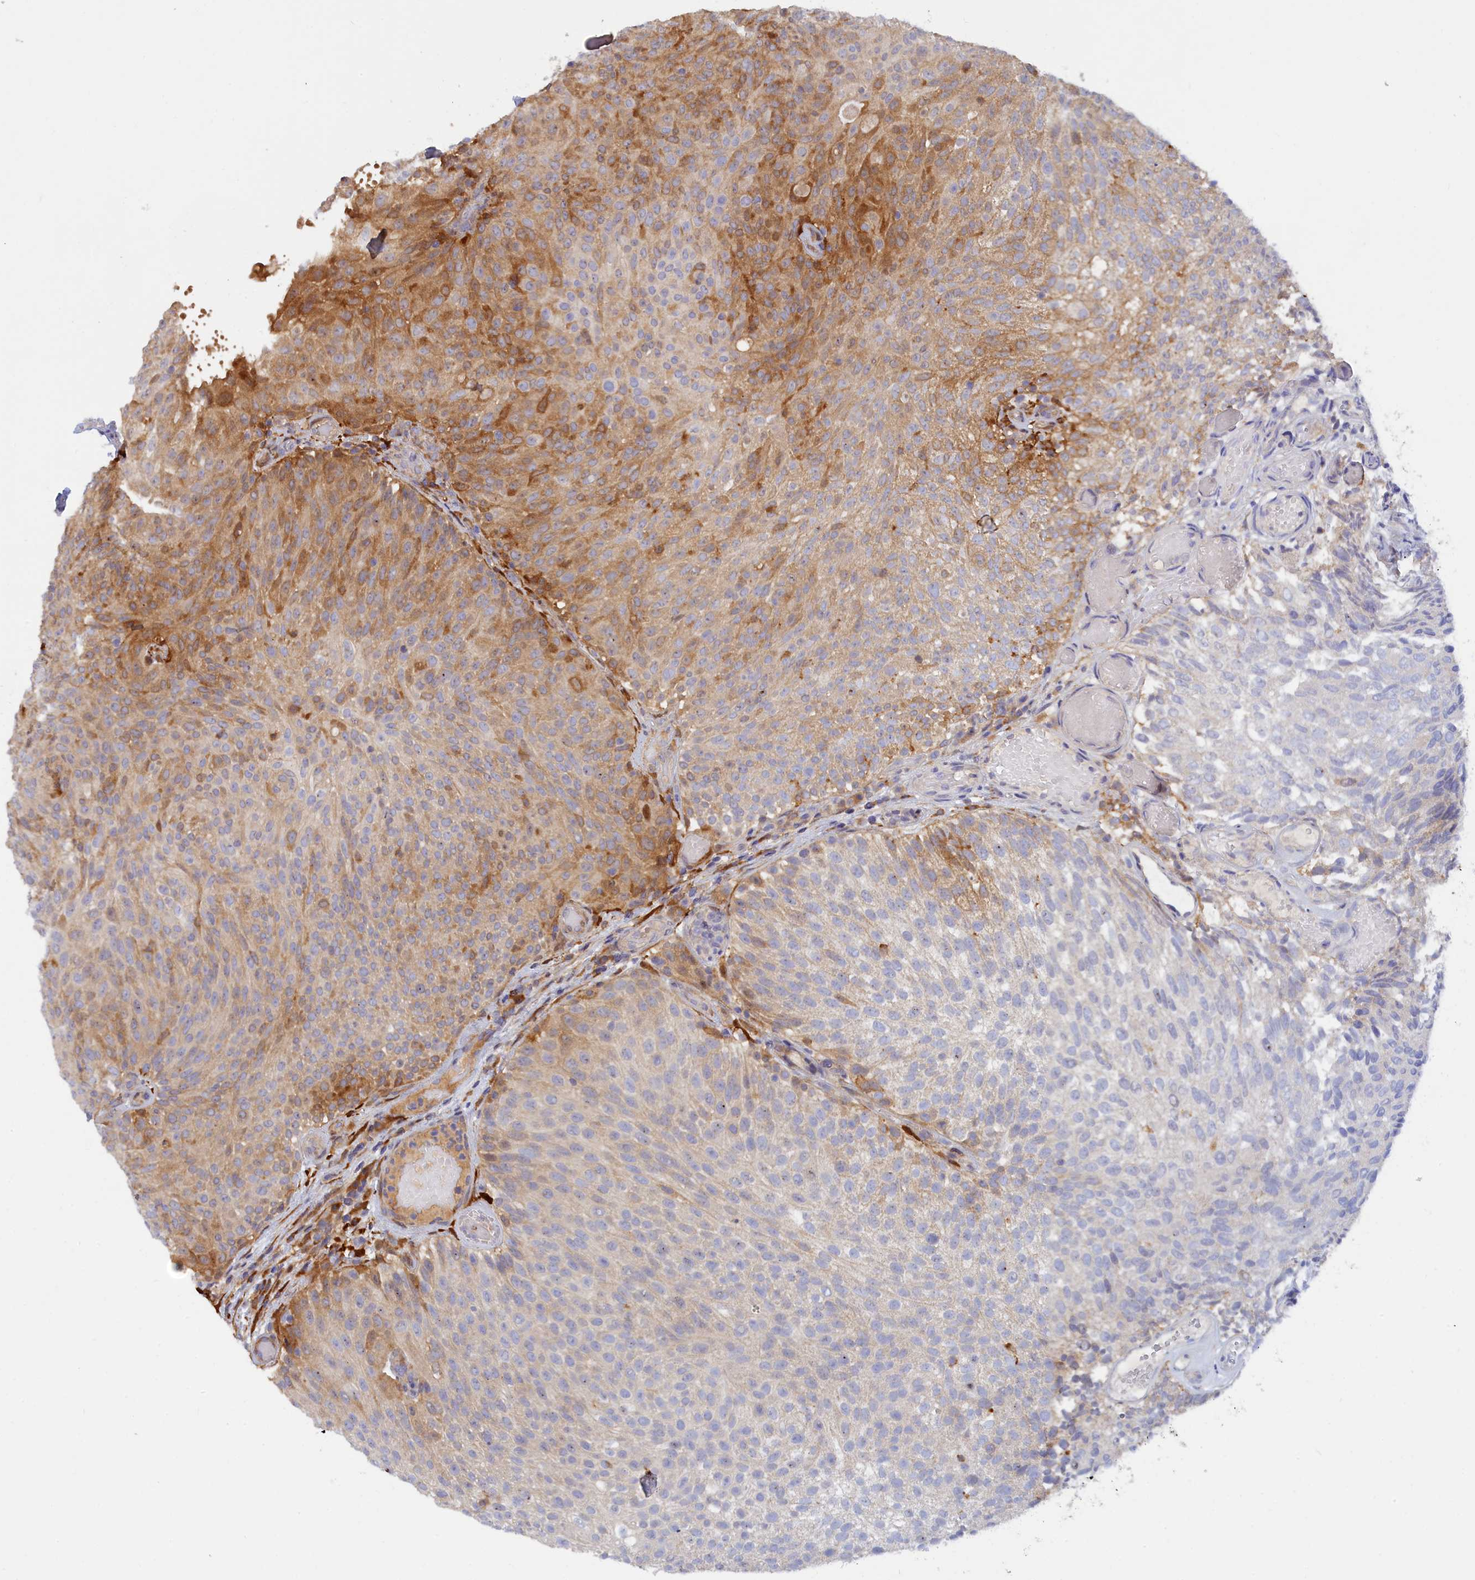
{"staining": {"intensity": "moderate", "quantity": "25%-75%", "location": "cytoplasmic/membranous"}, "tissue": "urothelial cancer", "cell_type": "Tumor cells", "image_type": "cancer", "snomed": [{"axis": "morphology", "description": "Urothelial carcinoma, Low grade"}, {"axis": "topography", "description": "Urinary bladder"}], "caption": "Low-grade urothelial carcinoma tissue exhibits moderate cytoplasmic/membranous expression in about 25%-75% of tumor cells, visualized by immunohistochemistry.", "gene": "SPATA5L1", "patient": {"sex": "male", "age": 78}}